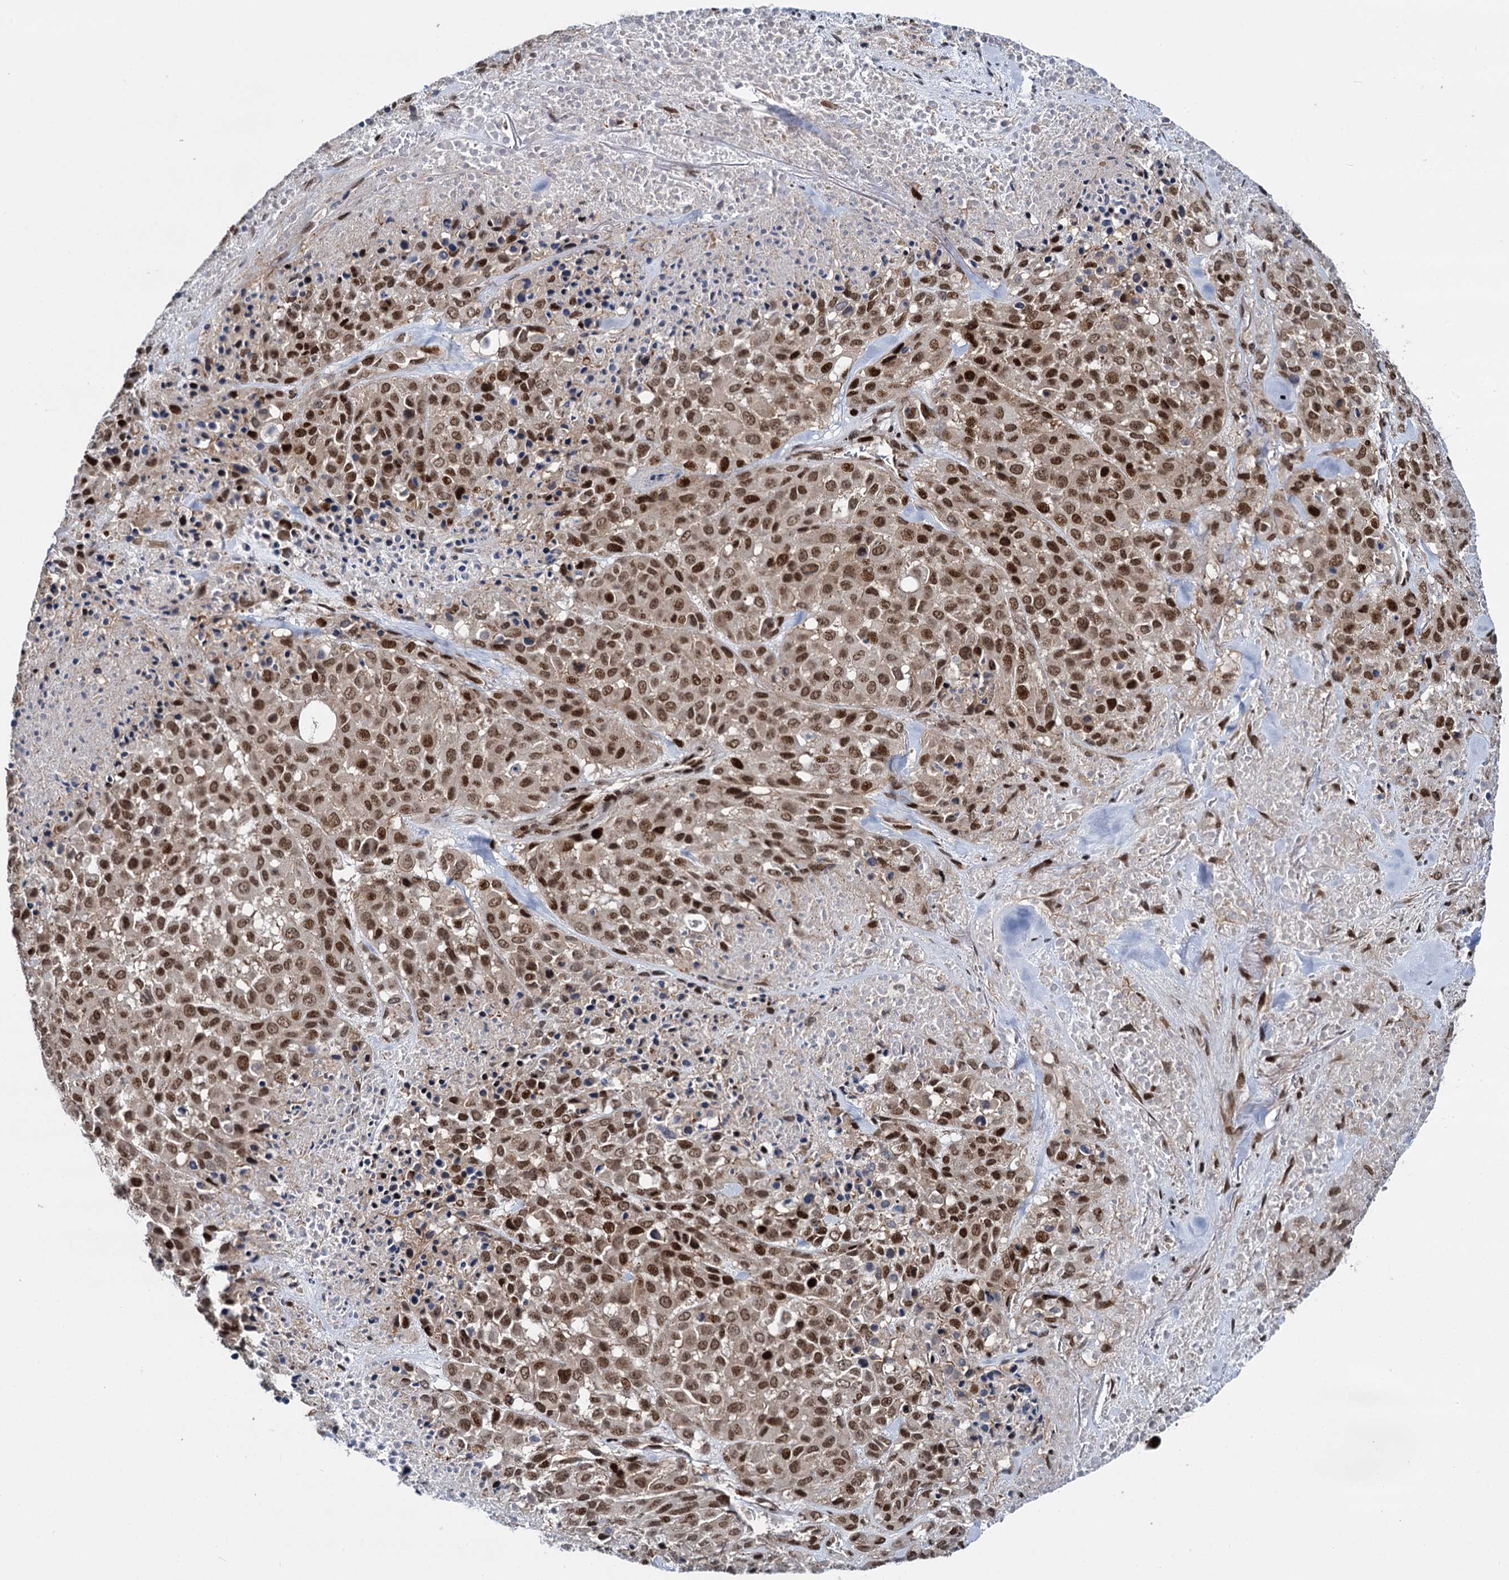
{"staining": {"intensity": "moderate", "quantity": ">75%", "location": "nuclear"}, "tissue": "melanoma", "cell_type": "Tumor cells", "image_type": "cancer", "snomed": [{"axis": "morphology", "description": "Malignant melanoma, Metastatic site"}, {"axis": "topography", "description": "Skin"}], "caption": "Human malignant melanoma (metastatic site) stained with a brown dye displays moderate nuclear positive expression in approximately >75% of tumor cells.", "gene": "RUFY2", "patient": {"sex": "female", "age": 81}}